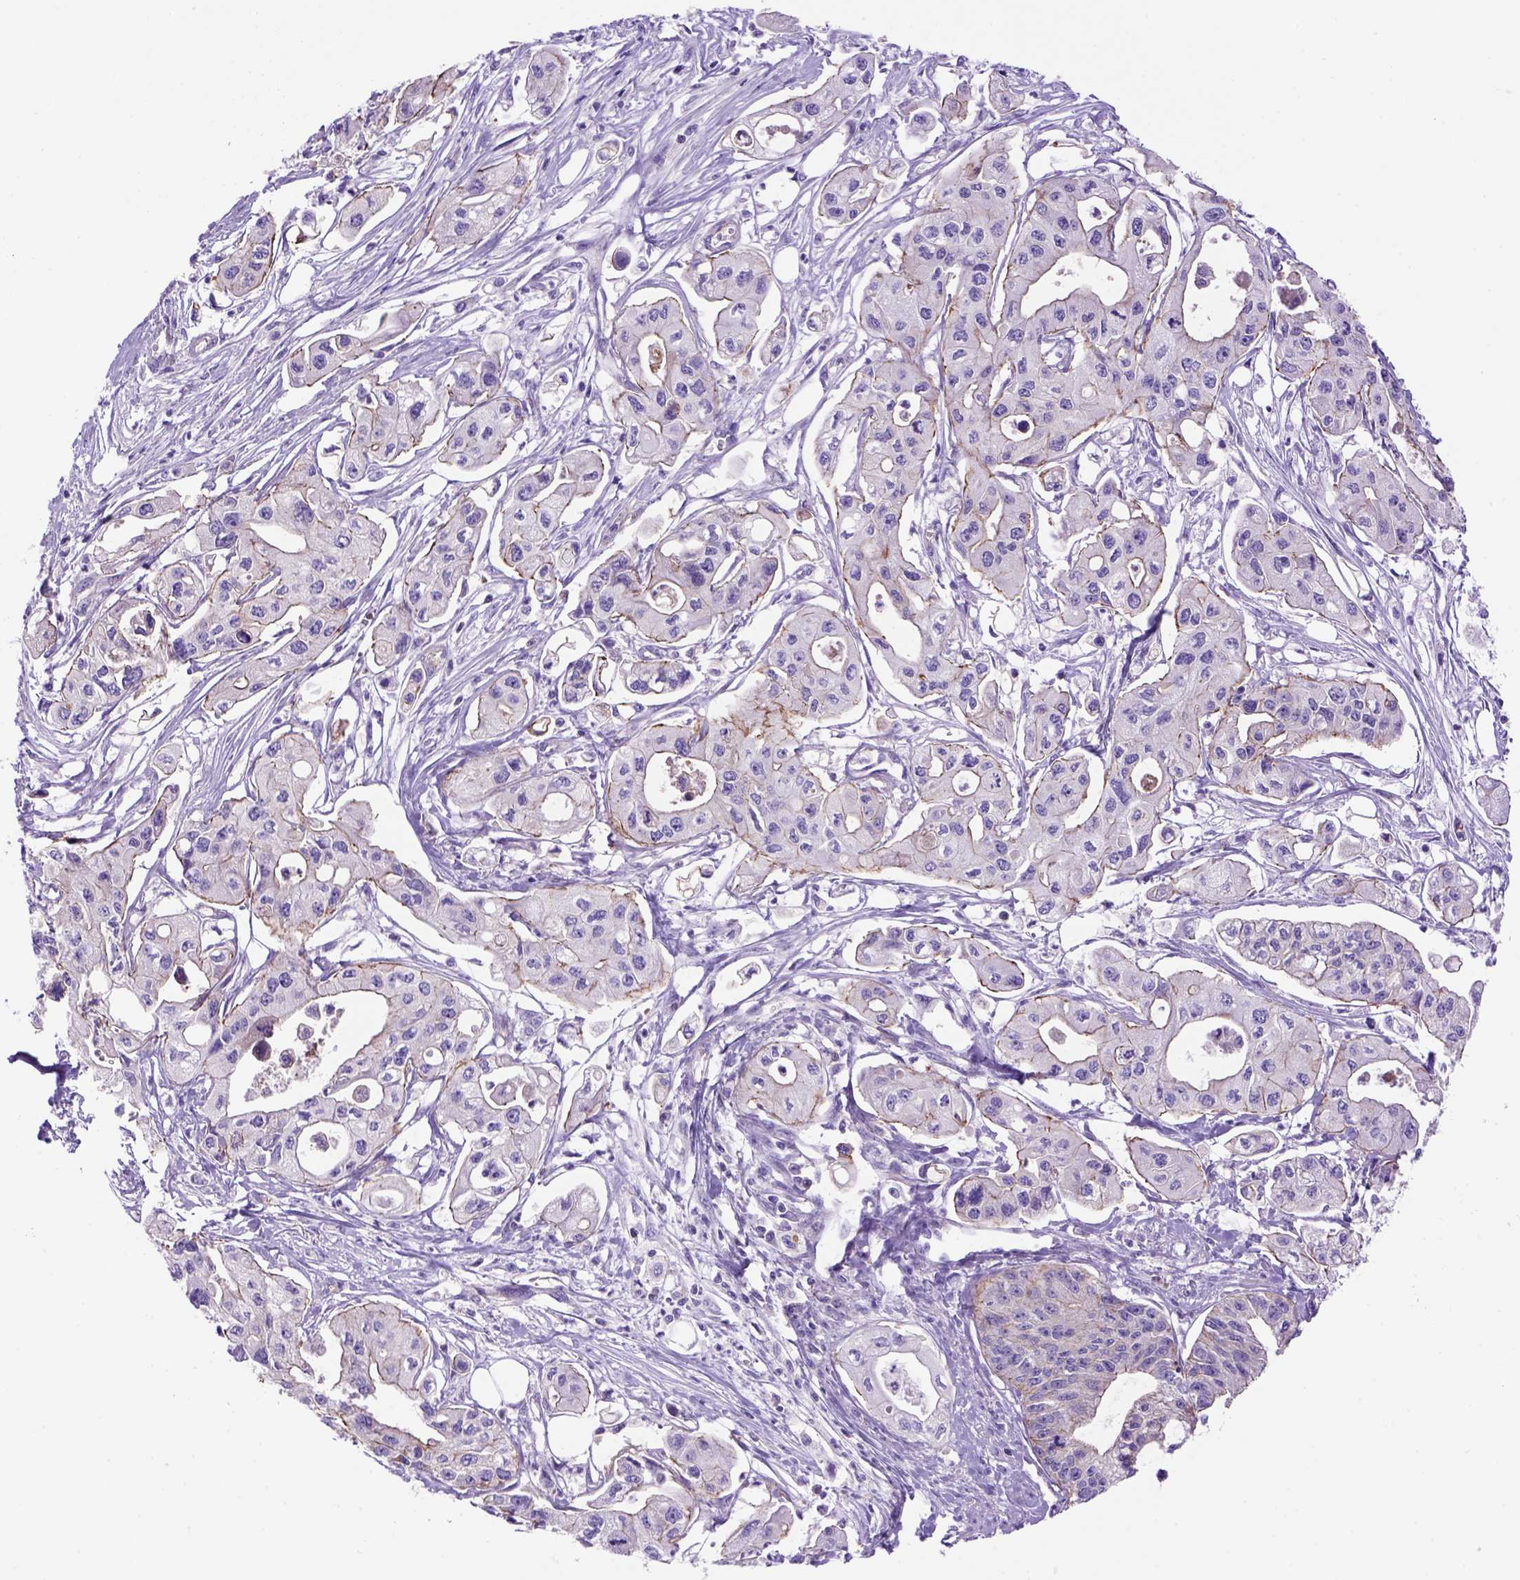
{"staining": {"intensity": "moderate", "quantity": ">75%", "location": "cytoplasmic/membranous"}, "tissue": "pancreatic cancer", "cell_type": "Tumor cells", "image_type": "cancer", "snomed": [{"axis": "morphology", "description": "Adenocarcinoma, NOS"}, {"axis": "topography", "description": "Pancreas"}], "caption": "Pancreatic cancer stained for a protein exhibits moderate cytoplasmic/membranous positivity in tumor cells.", "gene": "PEX12", "patient": {"sex": "male", "age": 70}}